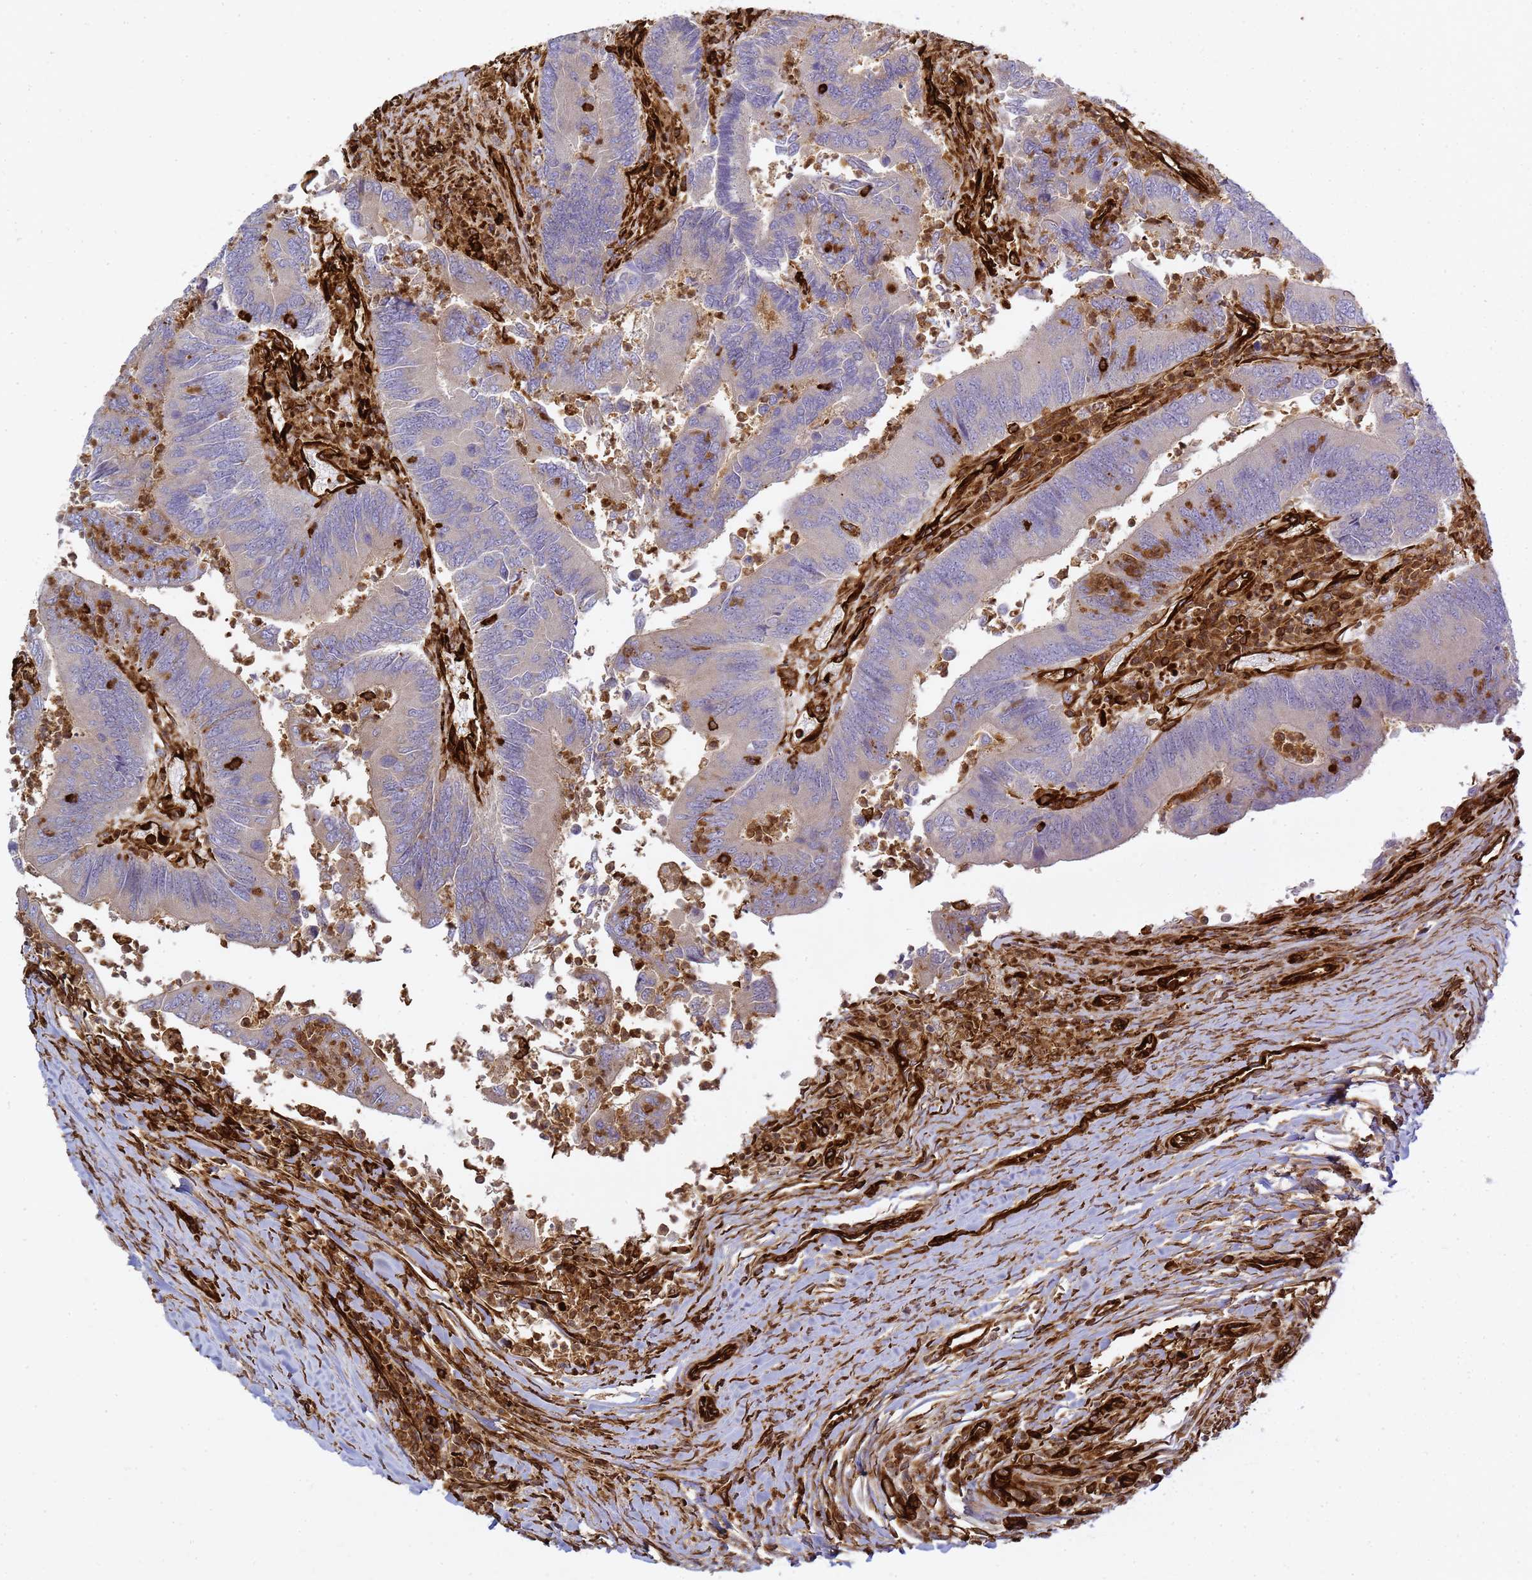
{"staining": {"intensity": "negative", "quantity": "none", "location": "none"}, "tissue": "colorectal cancer", "cell_type": "Tumor cells", "image_type": "cancer", "snomed": [{"axis": "morphology", "description": "Adenocarcinoma, NOS"}, {"axis": "topography", "description": "Colon"}], "caption": "Colorectal cancer (adenocarcinoma) was stained to show a protein in brown. There is no significant positivity in tumor cells.", "gene": "ZBTB8OS", "patient": {"sex": "female", "age": 67}}